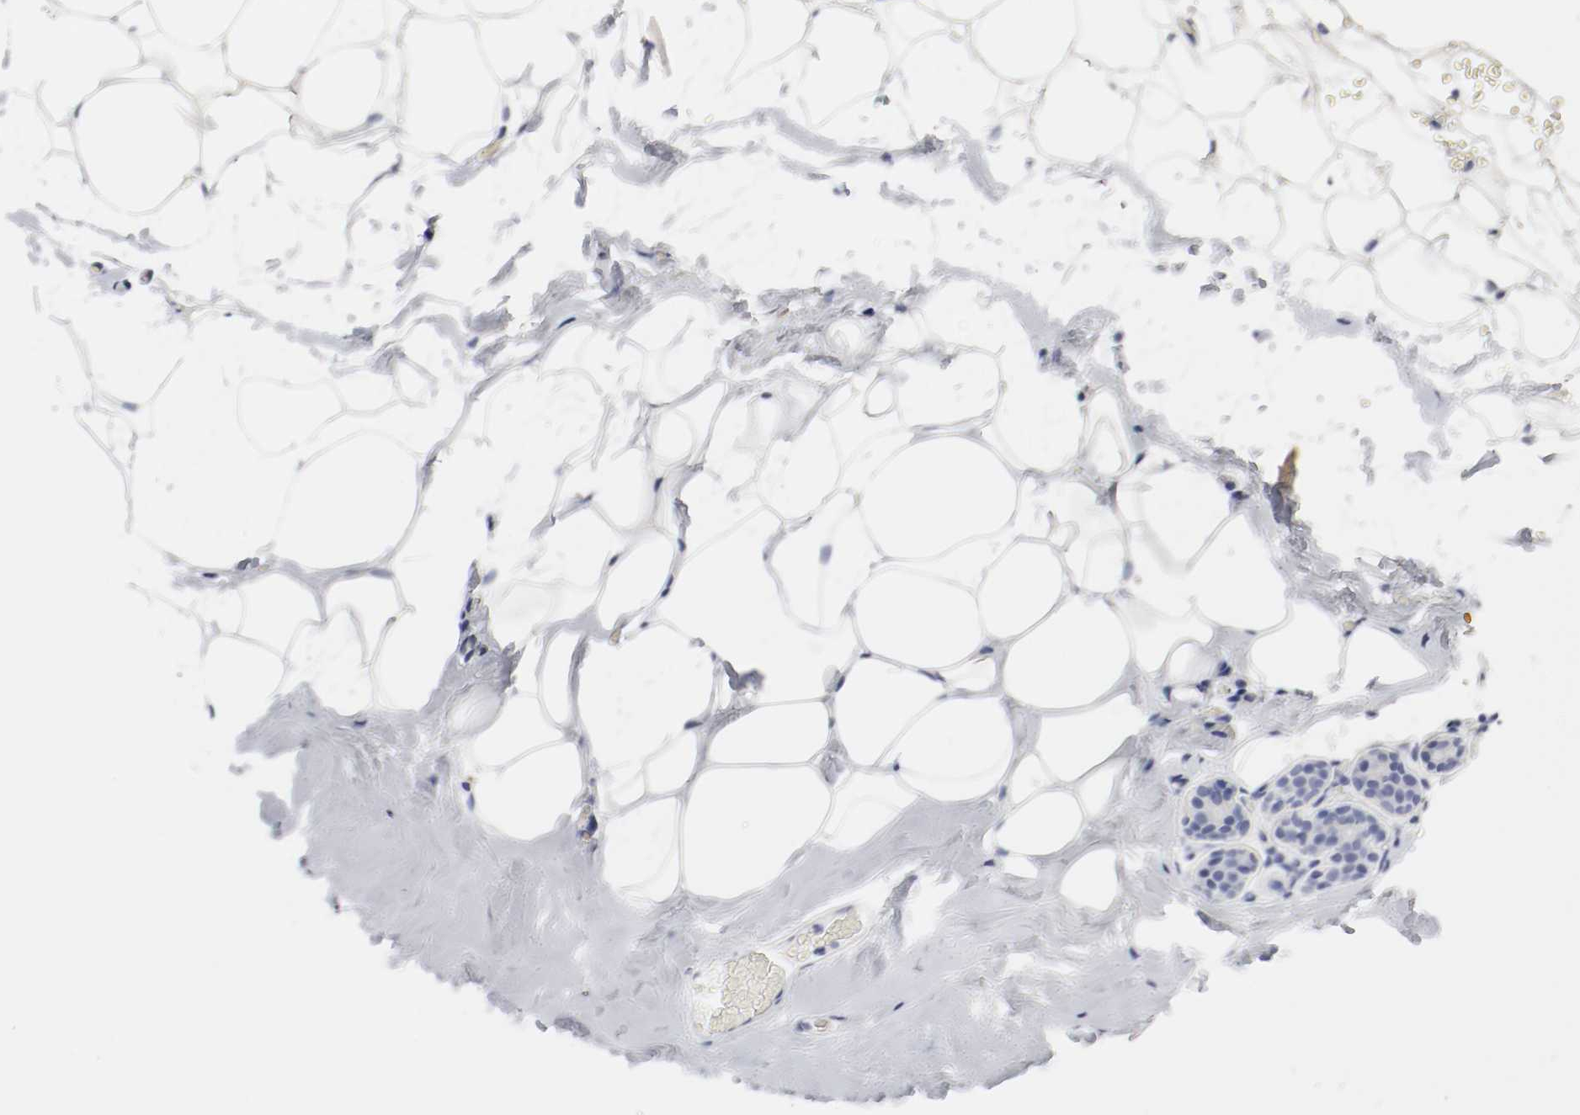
{"staining": {"intensity": "negative", "quantity": "none", "location": "none"}, "tissue": "breast", "cell_type": "Adipocytes", "image_type": "normal", "snomed": [{"axis": "morphology", "description": "Normal tissue, NOS"}, {"axis": "topography", "description": "Breast"}], "caption": "Protein analysis of benign breast reveals no significant positivity in adipocytes. Brightfield microscopy of immunohistochemistry stained with DAB (brown) and hematoxylin (blue), captured at high magnification.", "gene": "GAD1", "patient": {"sex": "female", "age": 75}}